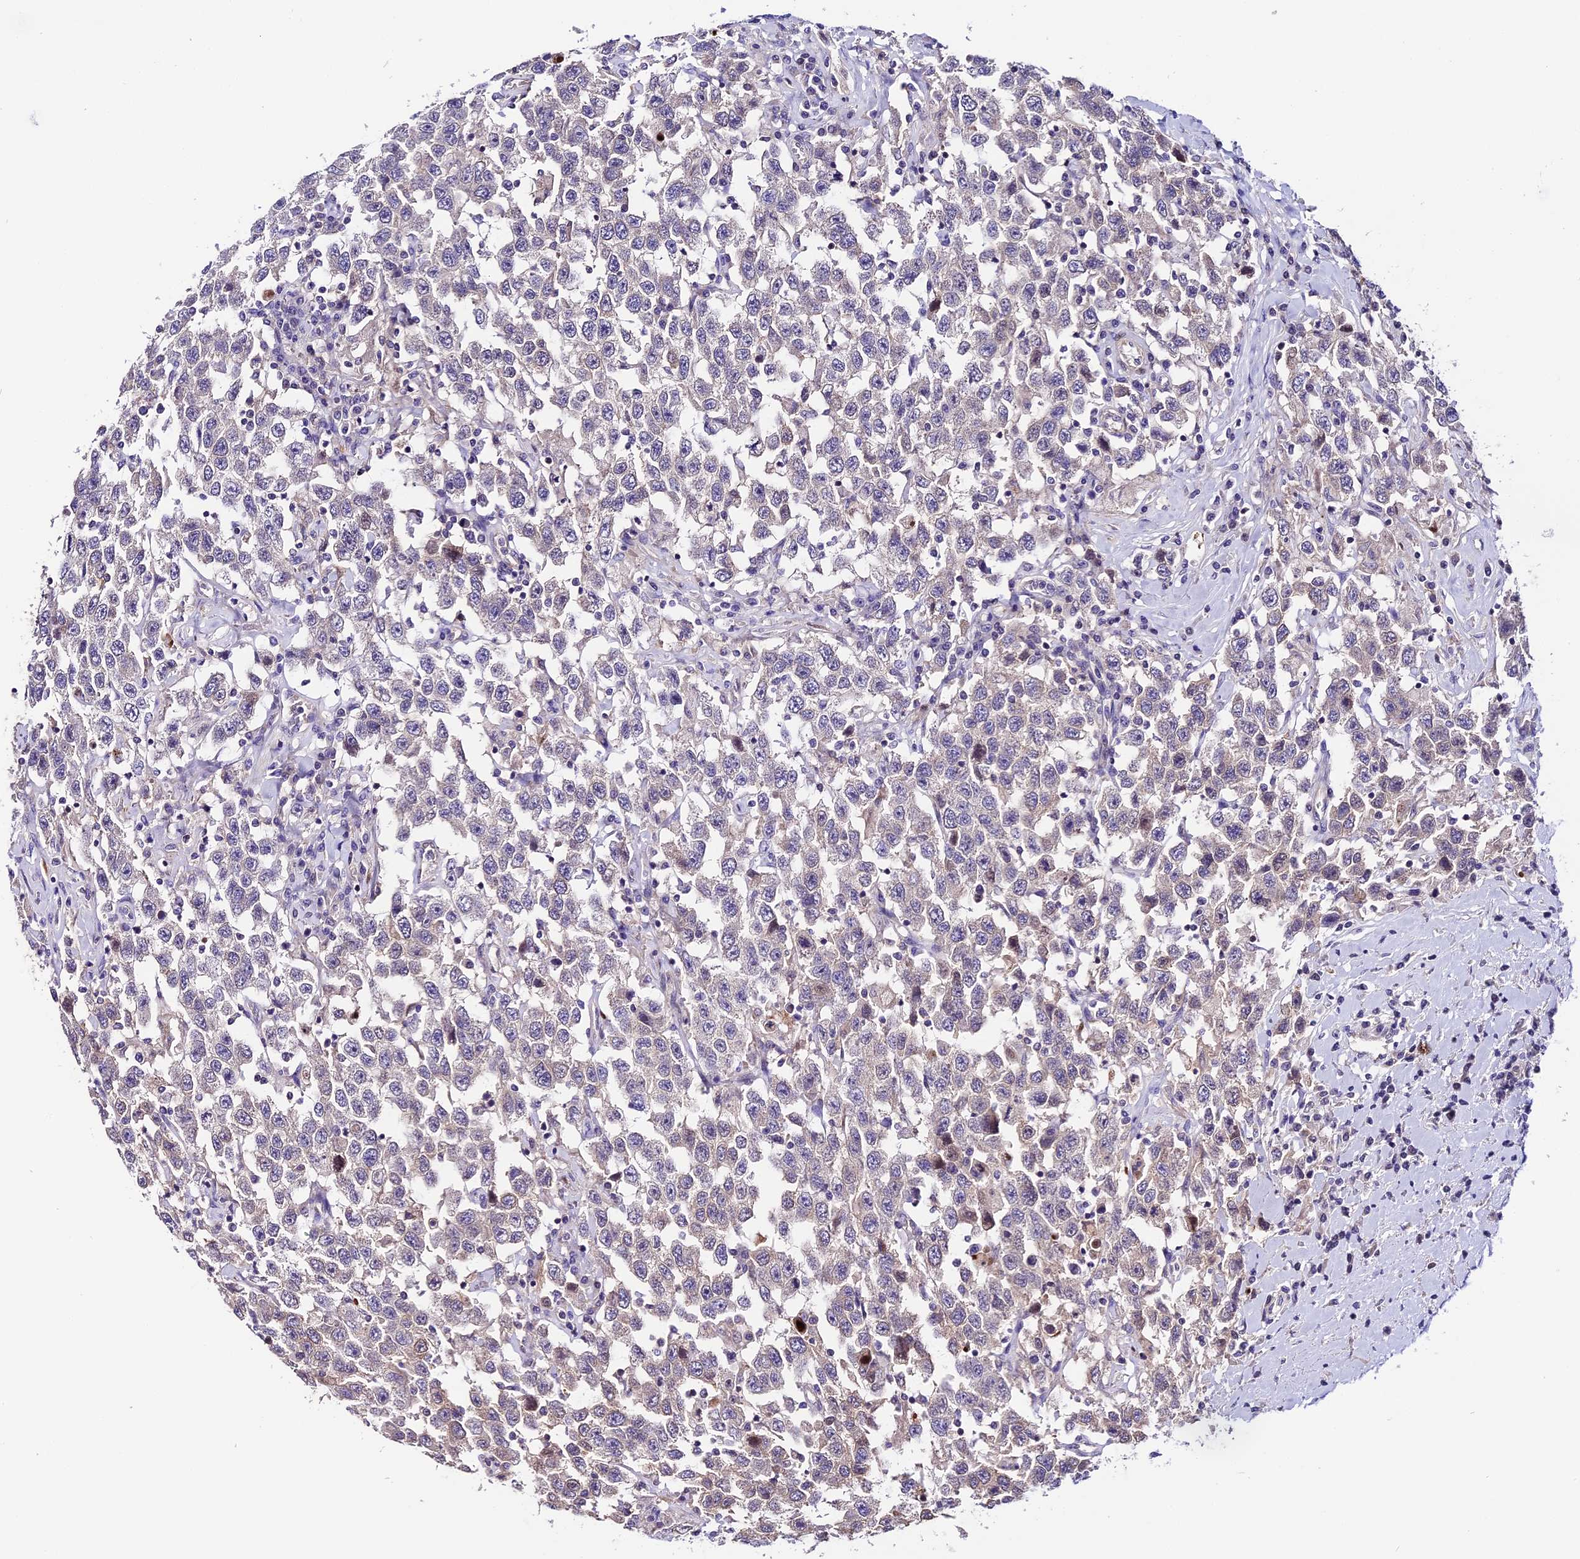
{"staining": {"intensity": "weak", "quantity": "<25%", "location": "cytoplasmic/membranous"}, "tissue": "testis cancer", "cell_type": "Tumor cells", "image_type": "cancer", "snomed": [{"axis": "morphology", "description": "Seminoma, NOS"}, {"axis": "topography", "description": "Testis"}], "caption": "An image of testis seminoma stained for a protein reveals no brown staining in tumor cells.", "gene": "MAP3K7CL", "patient": {"sex": "male", "age": 41}}